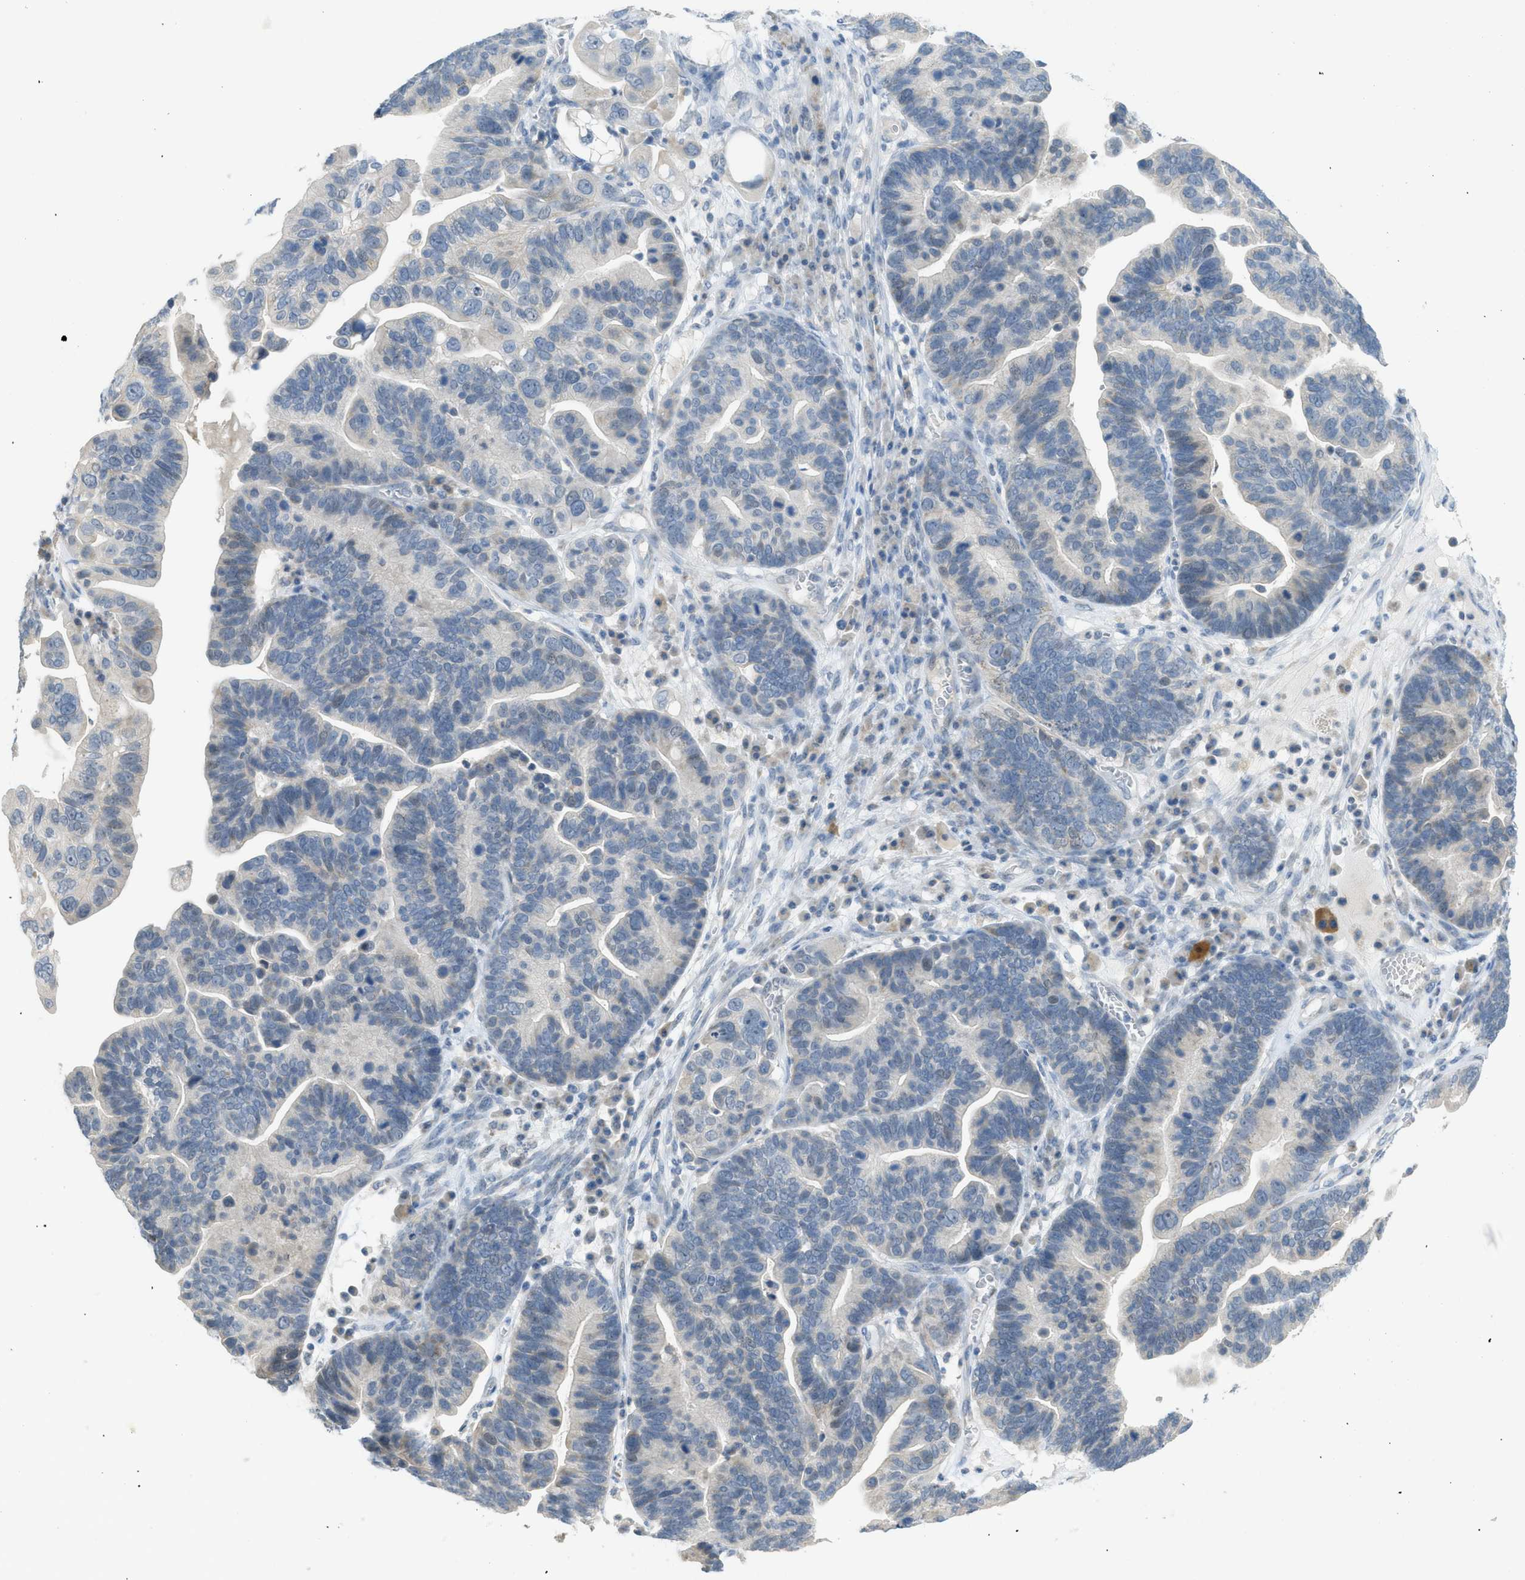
{"staining": {"intensity": "weak", "quantity": "<25%", "location": "cytoplasmic/membranous,nuclear"}, "tissue": "ovarian cancer", "cell_type": "Tumor cells", "image_type": "cancer", "snomed": [{"axis": "morphology", "description": "Cystadenocarcinoma, serous, NOS"}, {"axis": "topography", "description": "Ovary"}], "caption": "A photomicrograph of ovarian serous cystadenocarcinoma stained for a protein shows no brown staining in tumor cells.", "gene": "TXNDC2", "patient": {"sex": "female", "age": 56}}